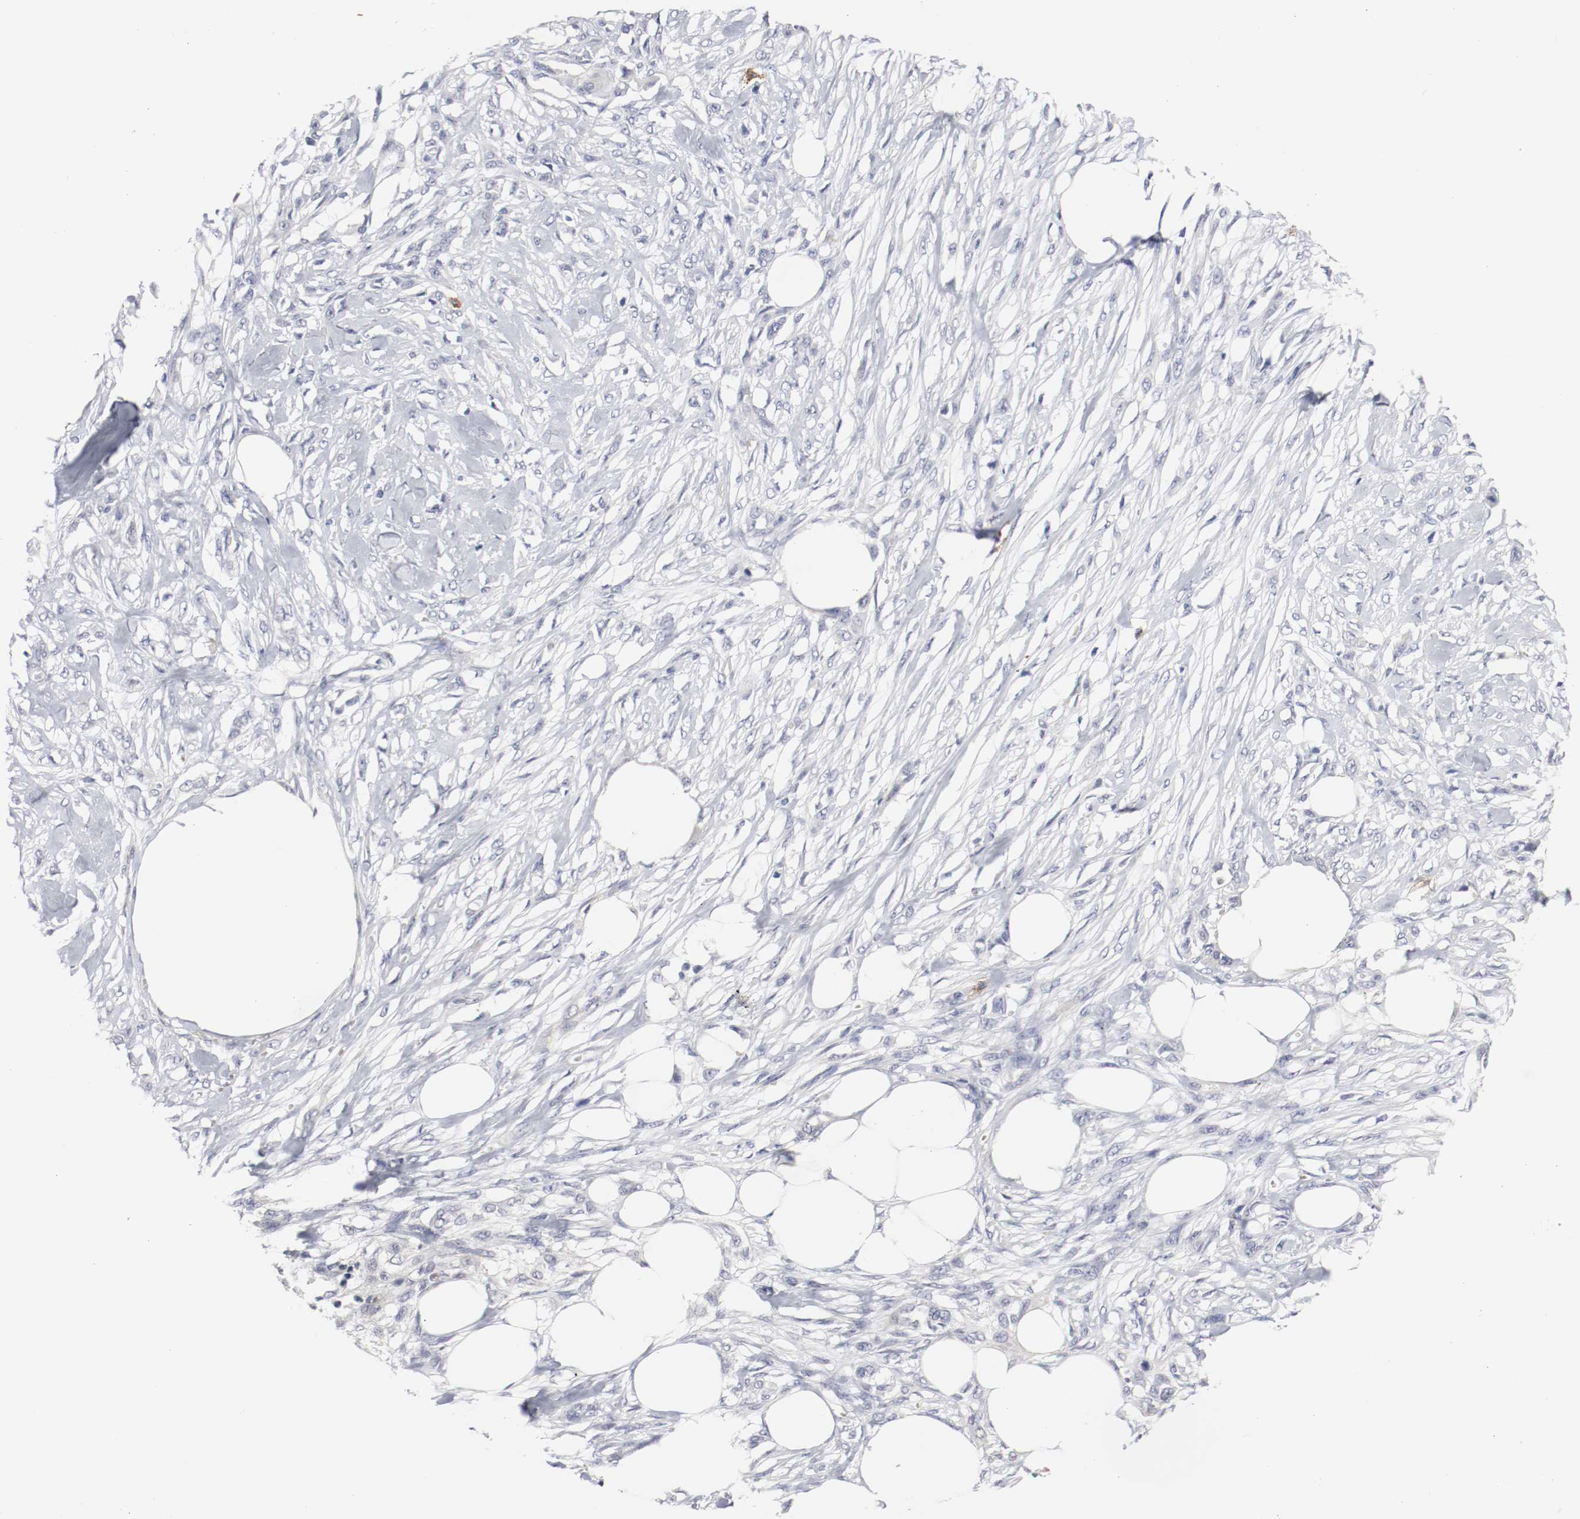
{"staining": {"intensity": "negative", "quantity": "none", "location": "none"}, "tissue": "skin cancer", "cell_type": "Tumor cells", "image_type": "cancer", "snomed": [{"axis": "morphology", "description": "Normal tissue, NOS"}, {"axis": "morphology", "description": "Squamous cell carcinoma, NOS"}, {"axis": "topography", "description": "Skin"}], "caption": "The histopathology image exhibits no significant positivity in tumor cells of skin cancer.", "gene": "KIT", "patient": {"sex": "female", "age": 59}}